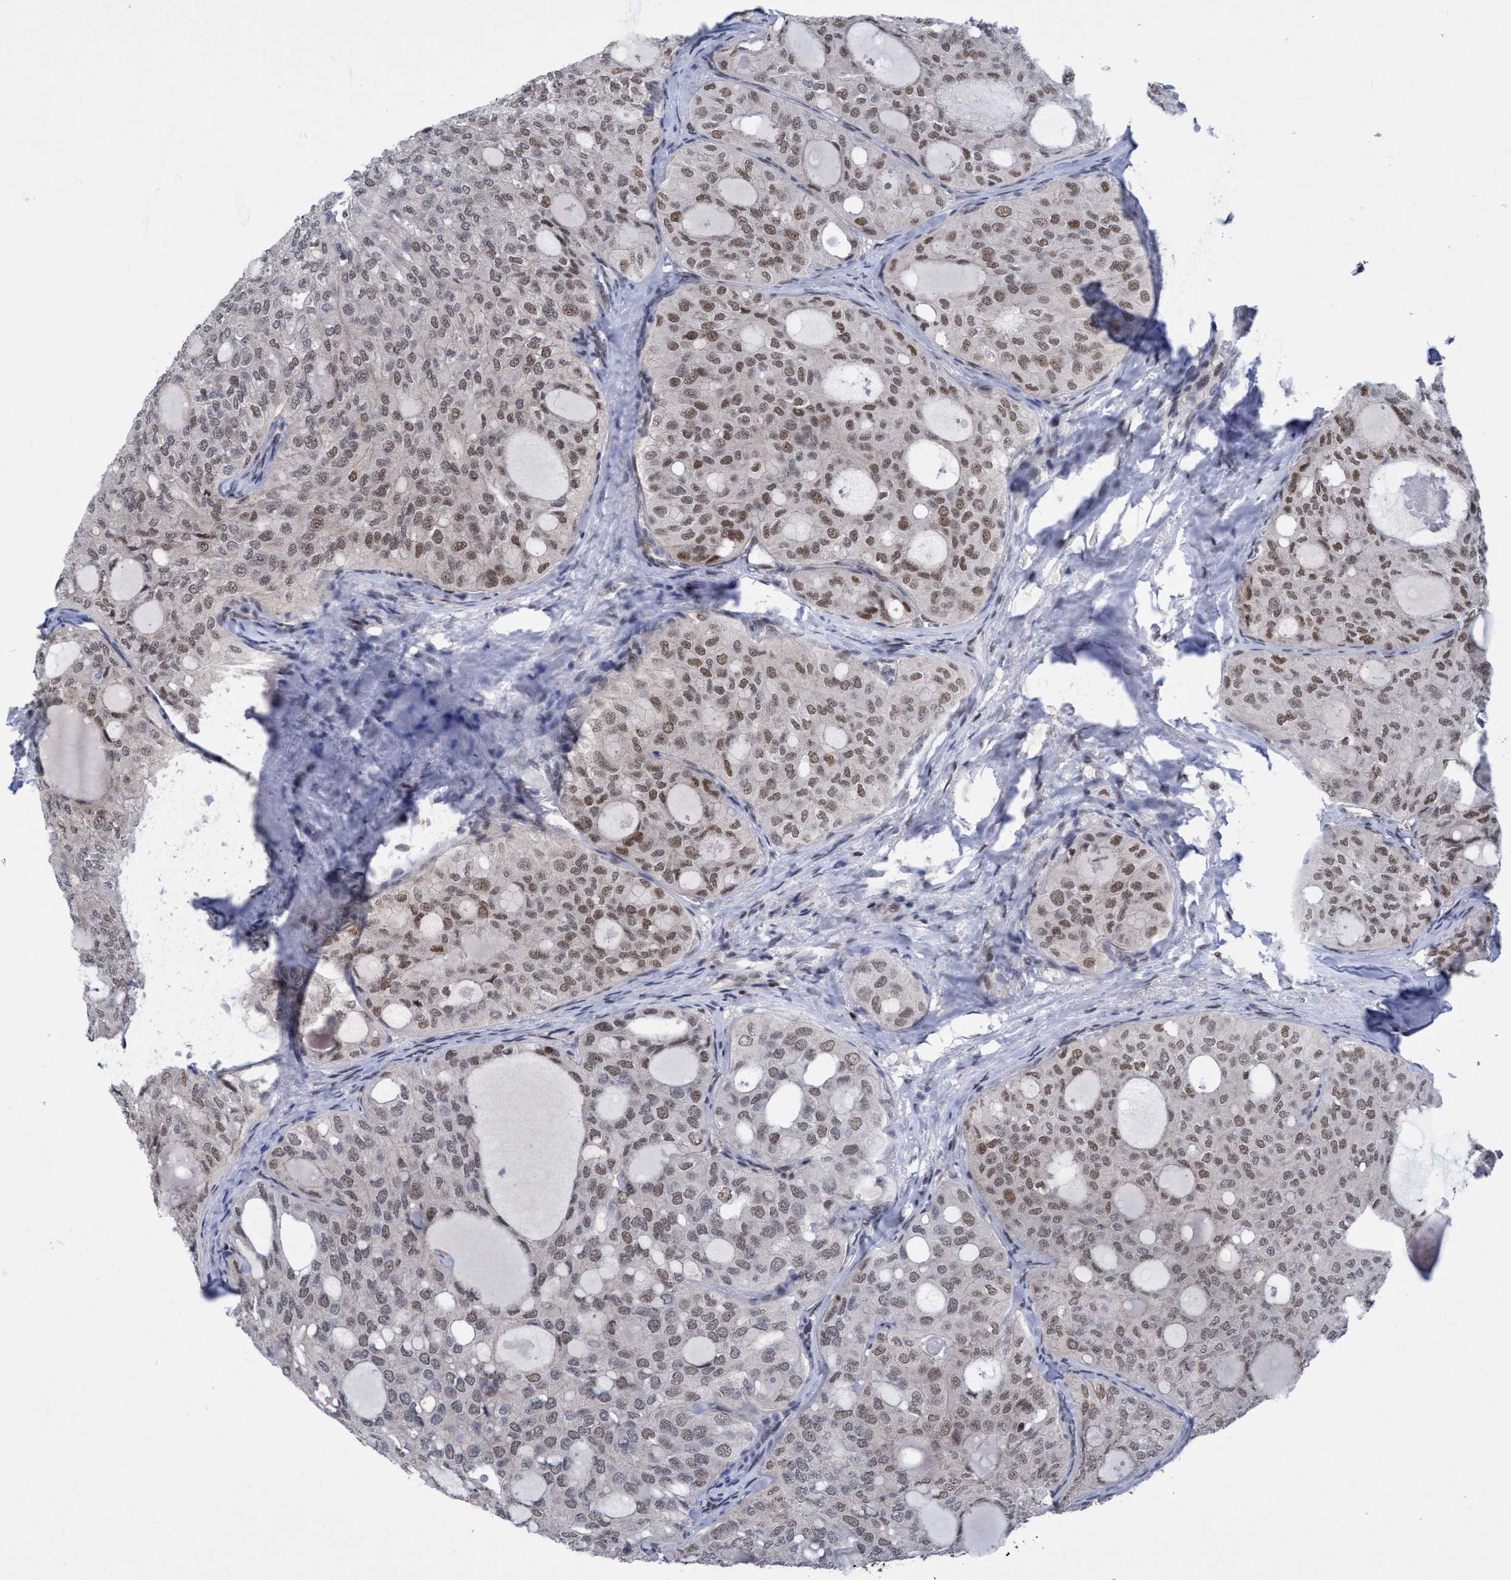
{"staining": {"intensity": "moderate", "quantity": ">75%", "location": "nuclear"}, "tissue": "thyroid cancer", "cell_type": "Tumor cells", "image_type": "cancer", "snomed": [{"axis": "morphology", "description": "Follicular adenoma carcinoma, NOS"}, {"axis": "topography", "description": "Thyroid gland"}], "caption": "Tumor cells reveal moderate nuclear staining in approximately >75% of cells in follicular adenoma carcinoma (thyroid). (brown staining indicates protein expression, while blue staining denotes nuclei).", "gene": "C9orf78", "patient": {"sex": "male", "age": 75}}